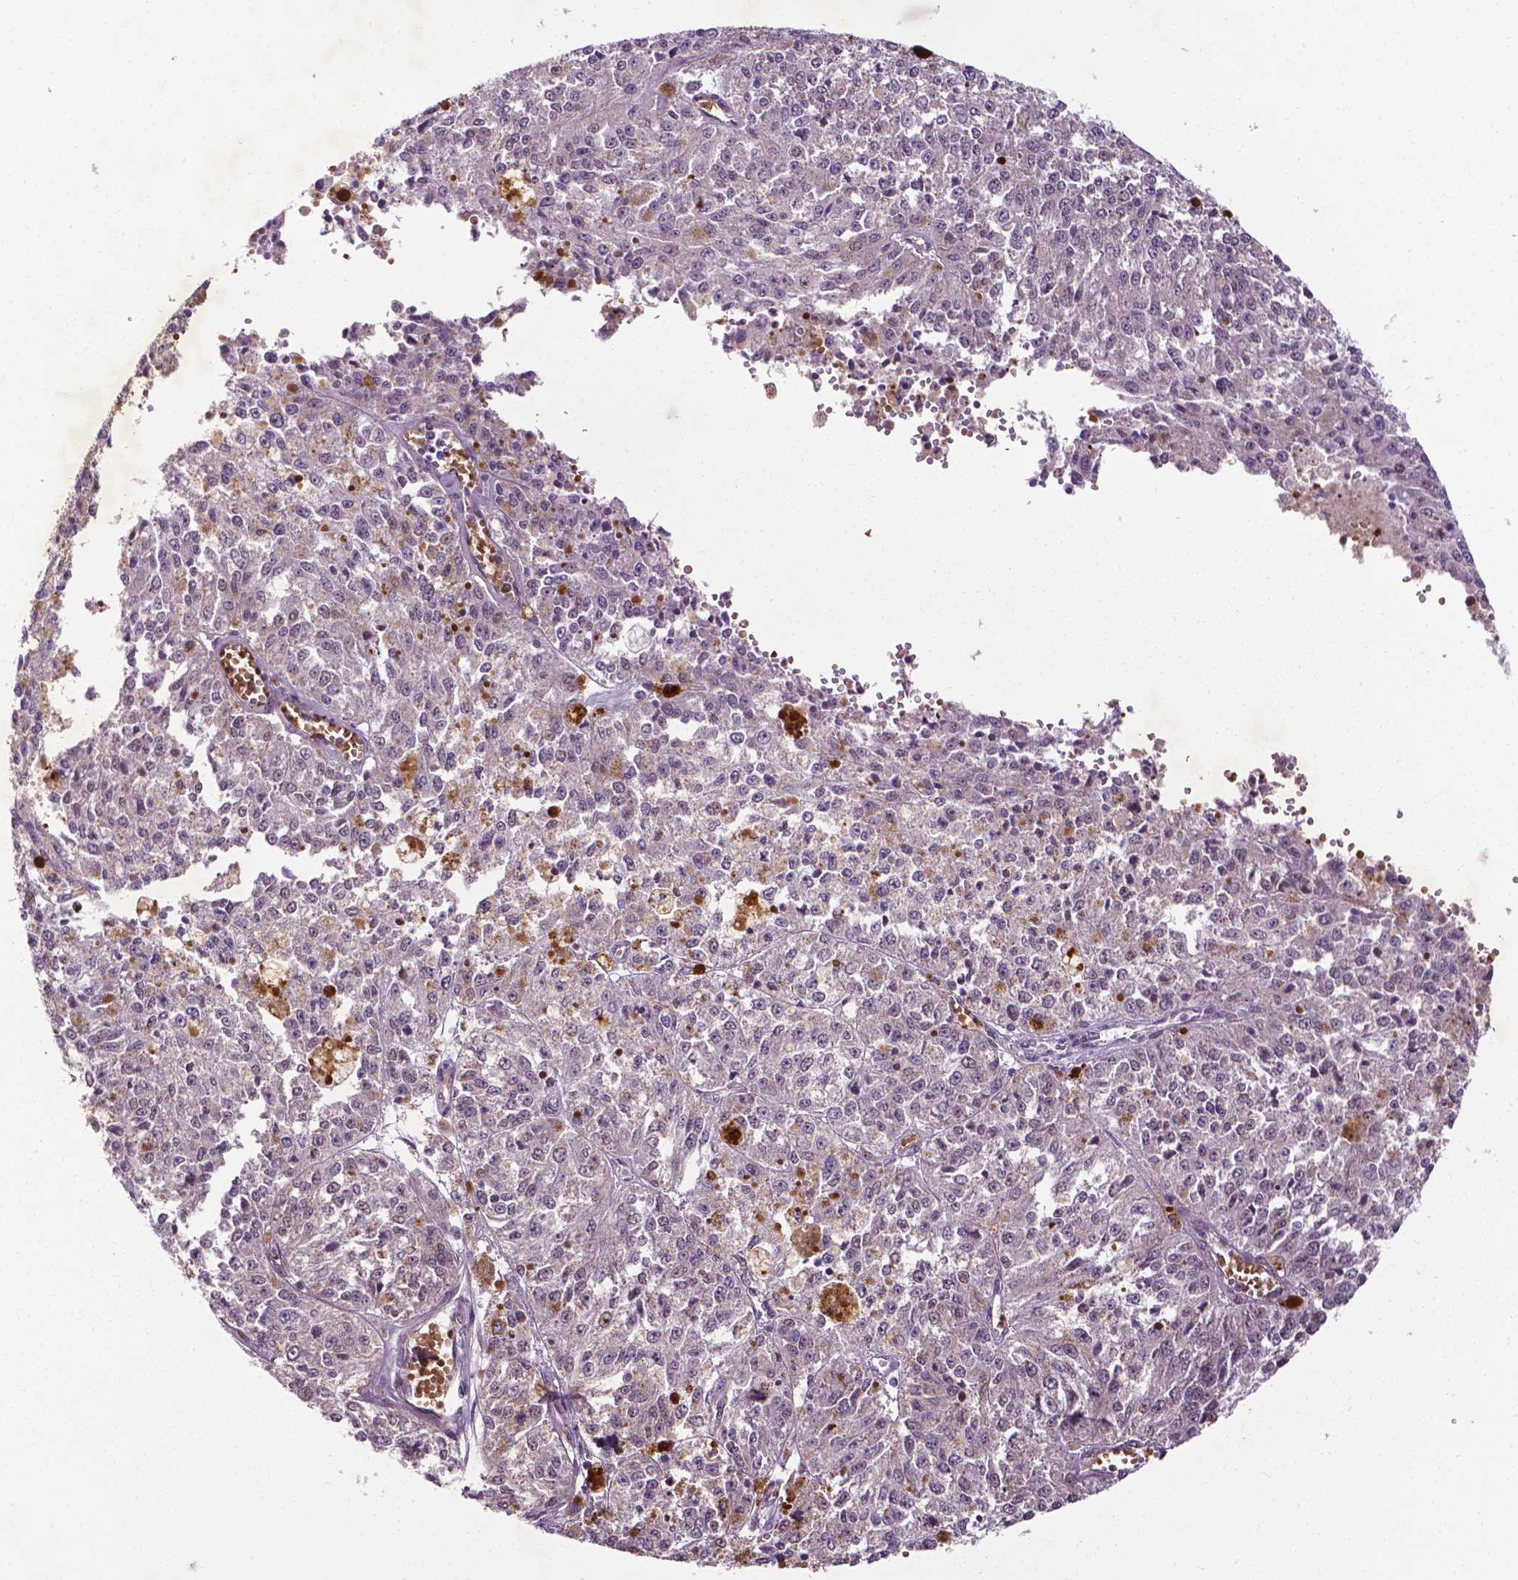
{"staining": {"intensity": "negative", "quantity": "none", "location": "none"}, "tissue": "melanoma", "cell_type": "Tumor cells", "image_type": "cancer", "snomed": [{"axis": "morphology", "description": "Malignant melanoma, Metastatic site"}, {"axis": "topography", "description": "Lymph node"}], "caption": "Immunohistochemical staining of malignant melanoma (metastatic site) exhibits no significant staining in tumor cells. The staining was performed using DAB (3,3'-diaminobenzidine) to visualize the protein expression in brown, while the nuclei were stained in blue with hematoxylin (Magnification: 20x).", "gene": "ZNF41", "patient": {"sex": "female", "age": 64}}